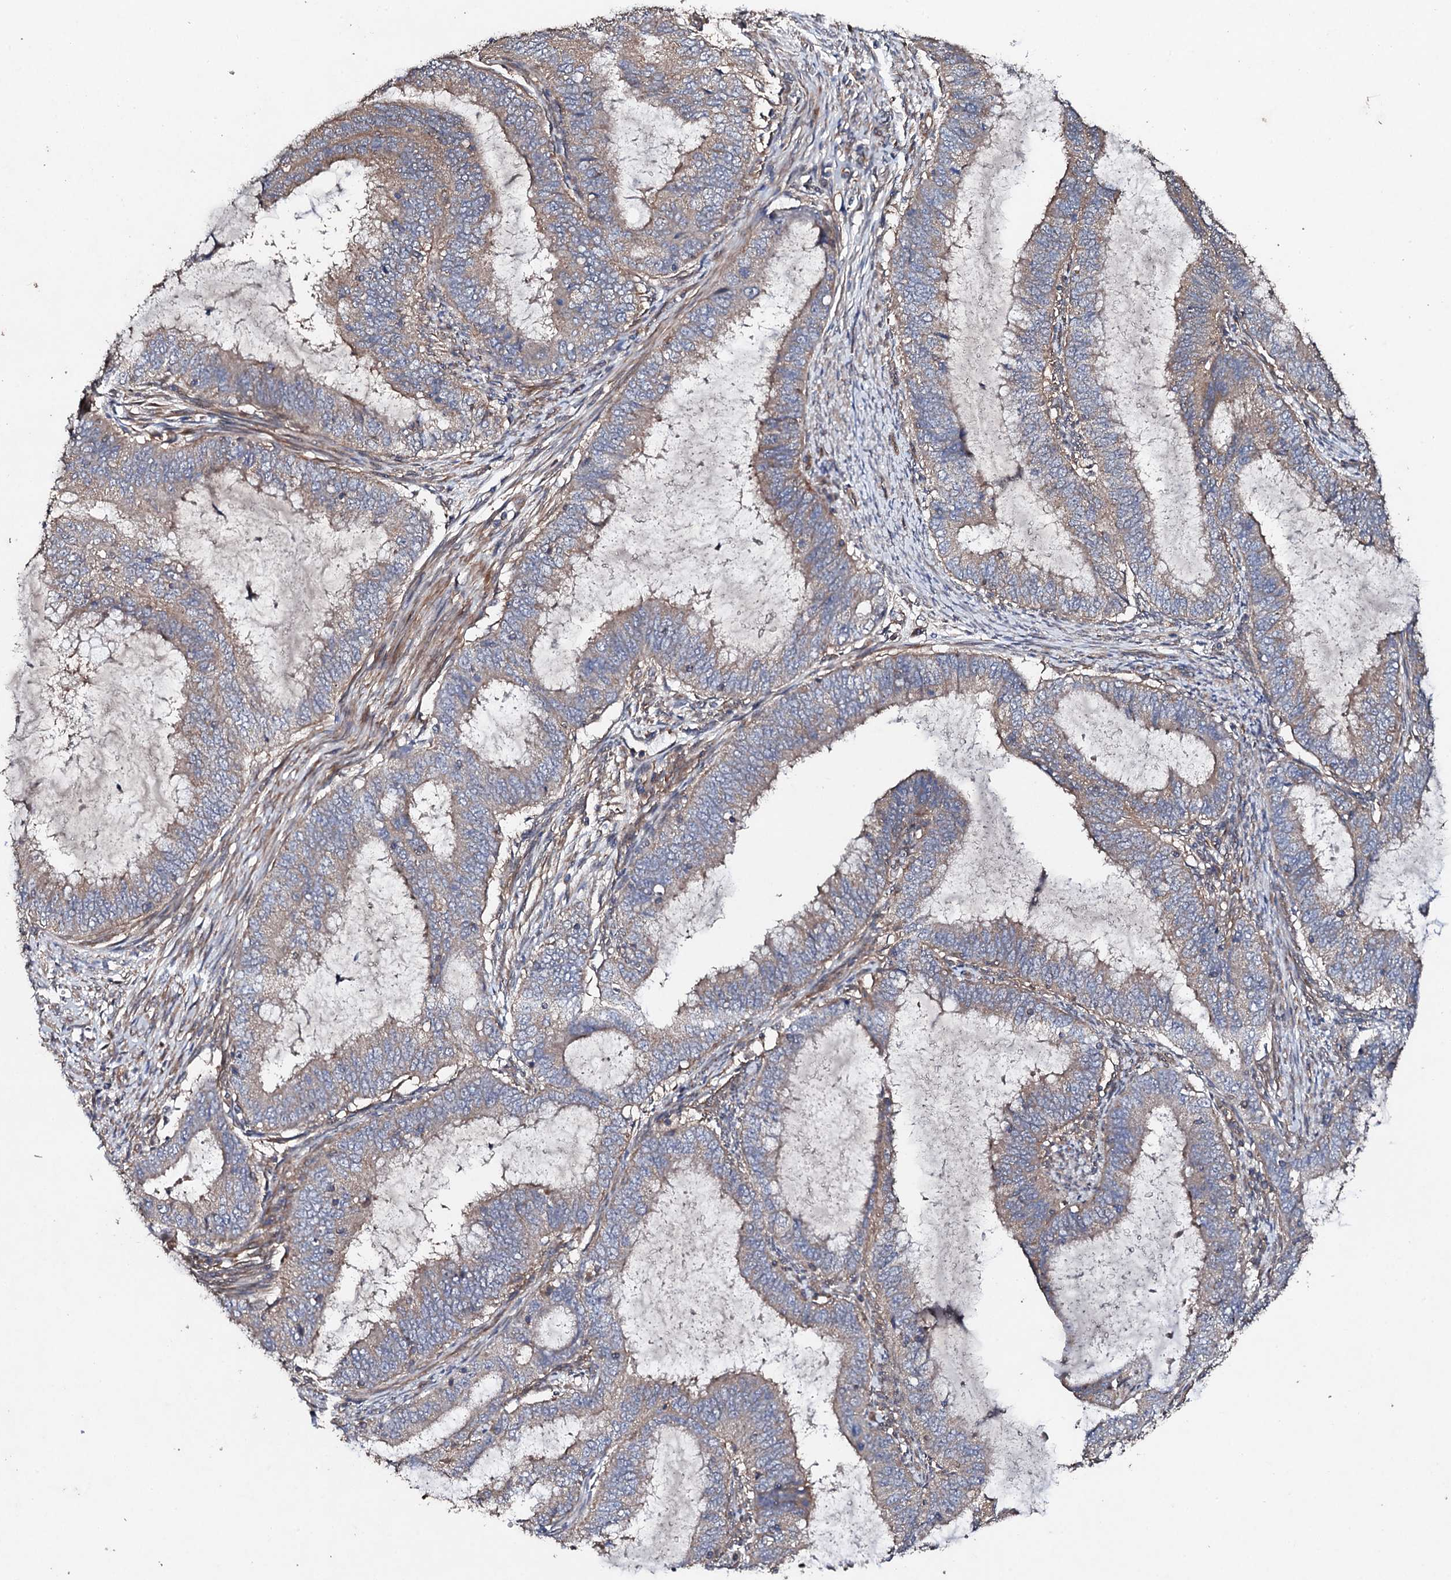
{"staining": {"intensity": "weak", "quantity": ">75%", "location": "cytoplasmic/membranous"}, "tissue": "endometrial cancer", "cell_type": "Tumor cells", "image_type": "cancer", "snomed": [{"axis": "morphology", "description": "Adenocarcinoma, NOS"}, {"axis": "topography", "description": "Endometrium"}], "caption": "IHC (DAB (3,3'-diaminobenzidine)) staining of human endometrial cancer reveals weak cytoplasmic/membranous protein staining in approximately >75% of tumor cells.", "gene": "MOCOS", "patient": {"sex": "female", "age": 51}}